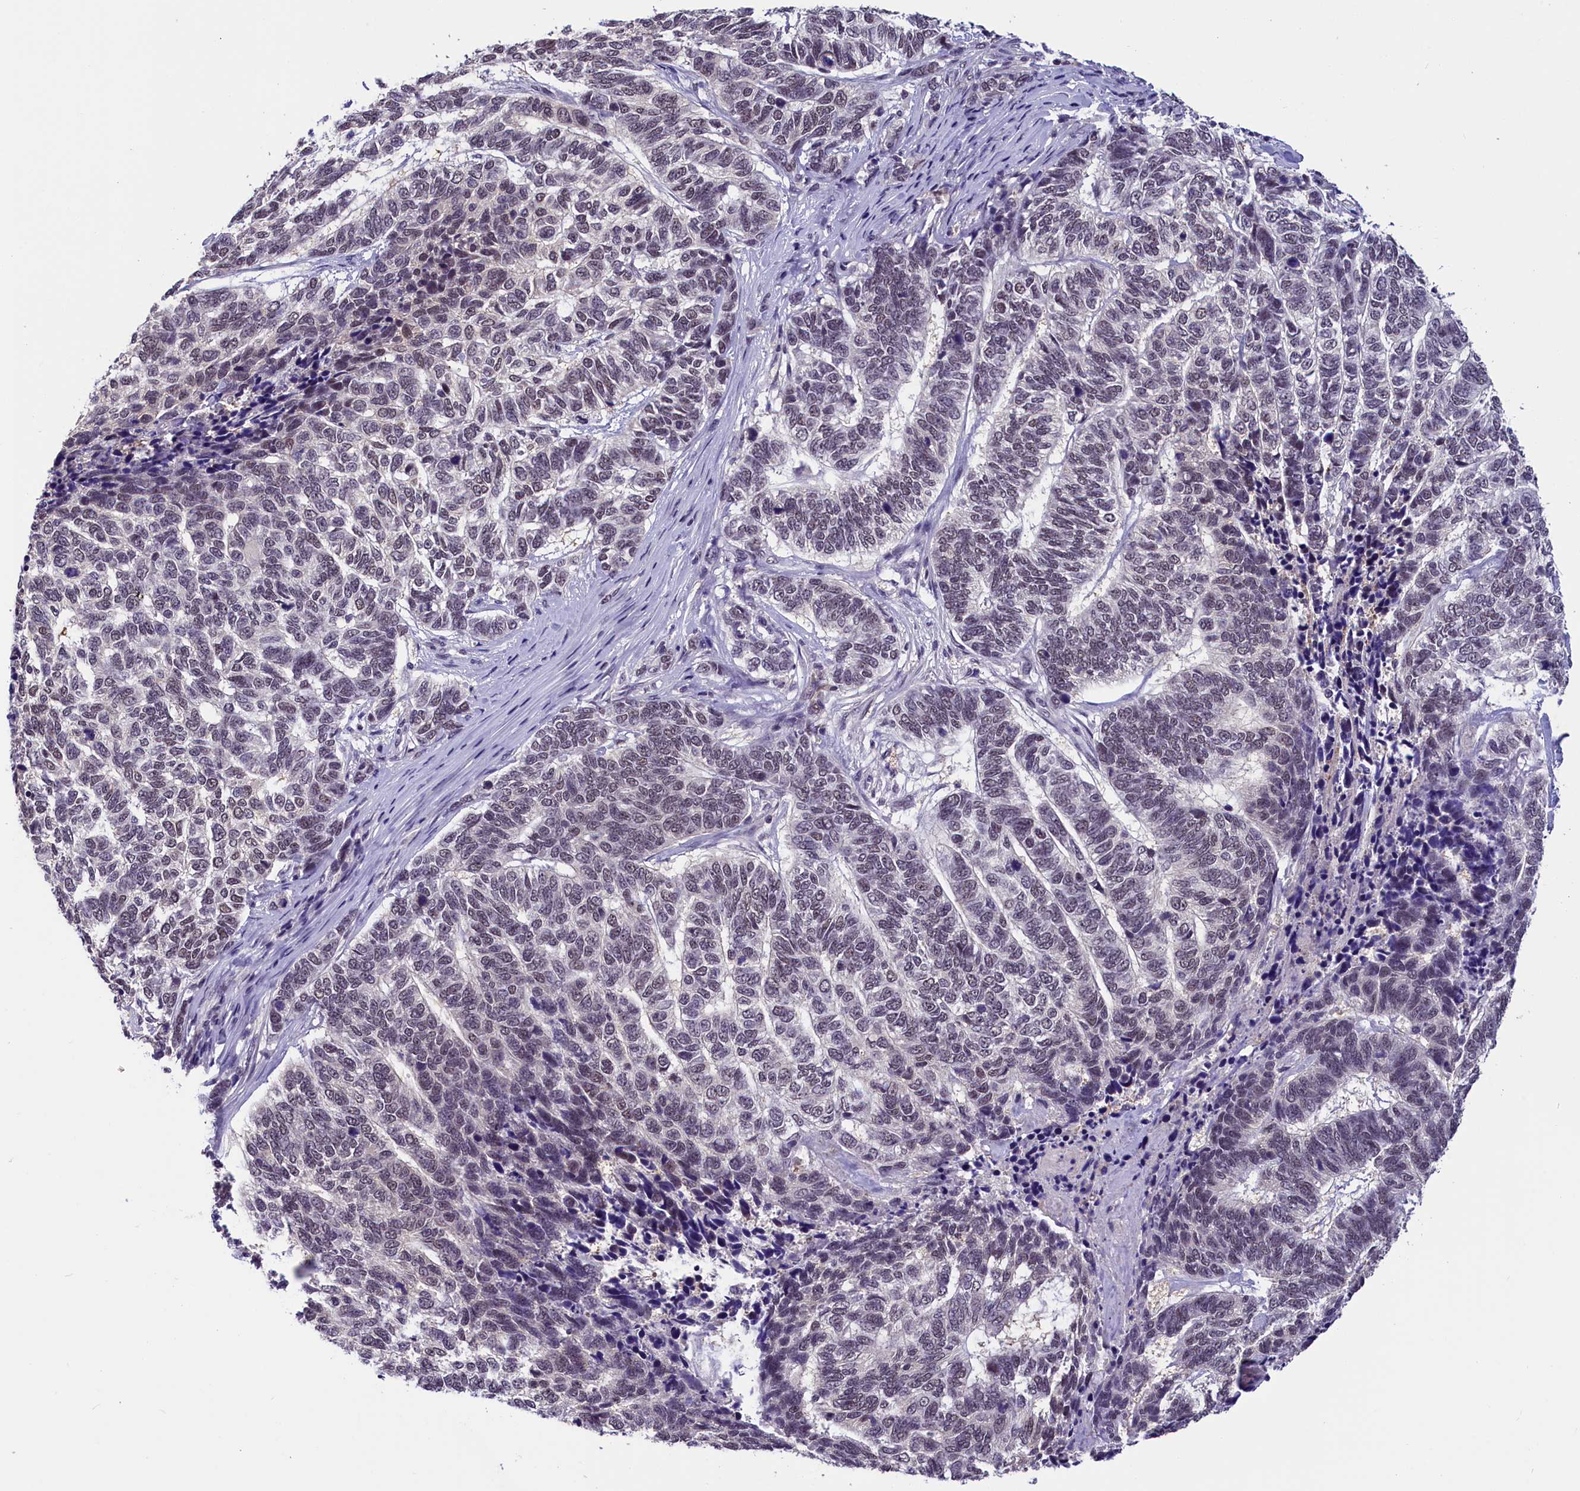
{"staining": {"intensity": "weak", "quantity": "<25%", "location": "nuclear"}, "tissue": "skin cancer", "cell_type": "Tumor cells", "image_type": "cancer", "snomed": [{"axis": "morphology", "description": "Basal cell carcinoma"}, {"axis": "topography", "description": "Skin"}], "caption": "The immunohistochemistry histopathology image has no significant expression in tumor cells of skin cancer (basal cell carcinoma) tissue.", "gene": "ZC3H4", "patient": {"sex": "female", "age": 65}}